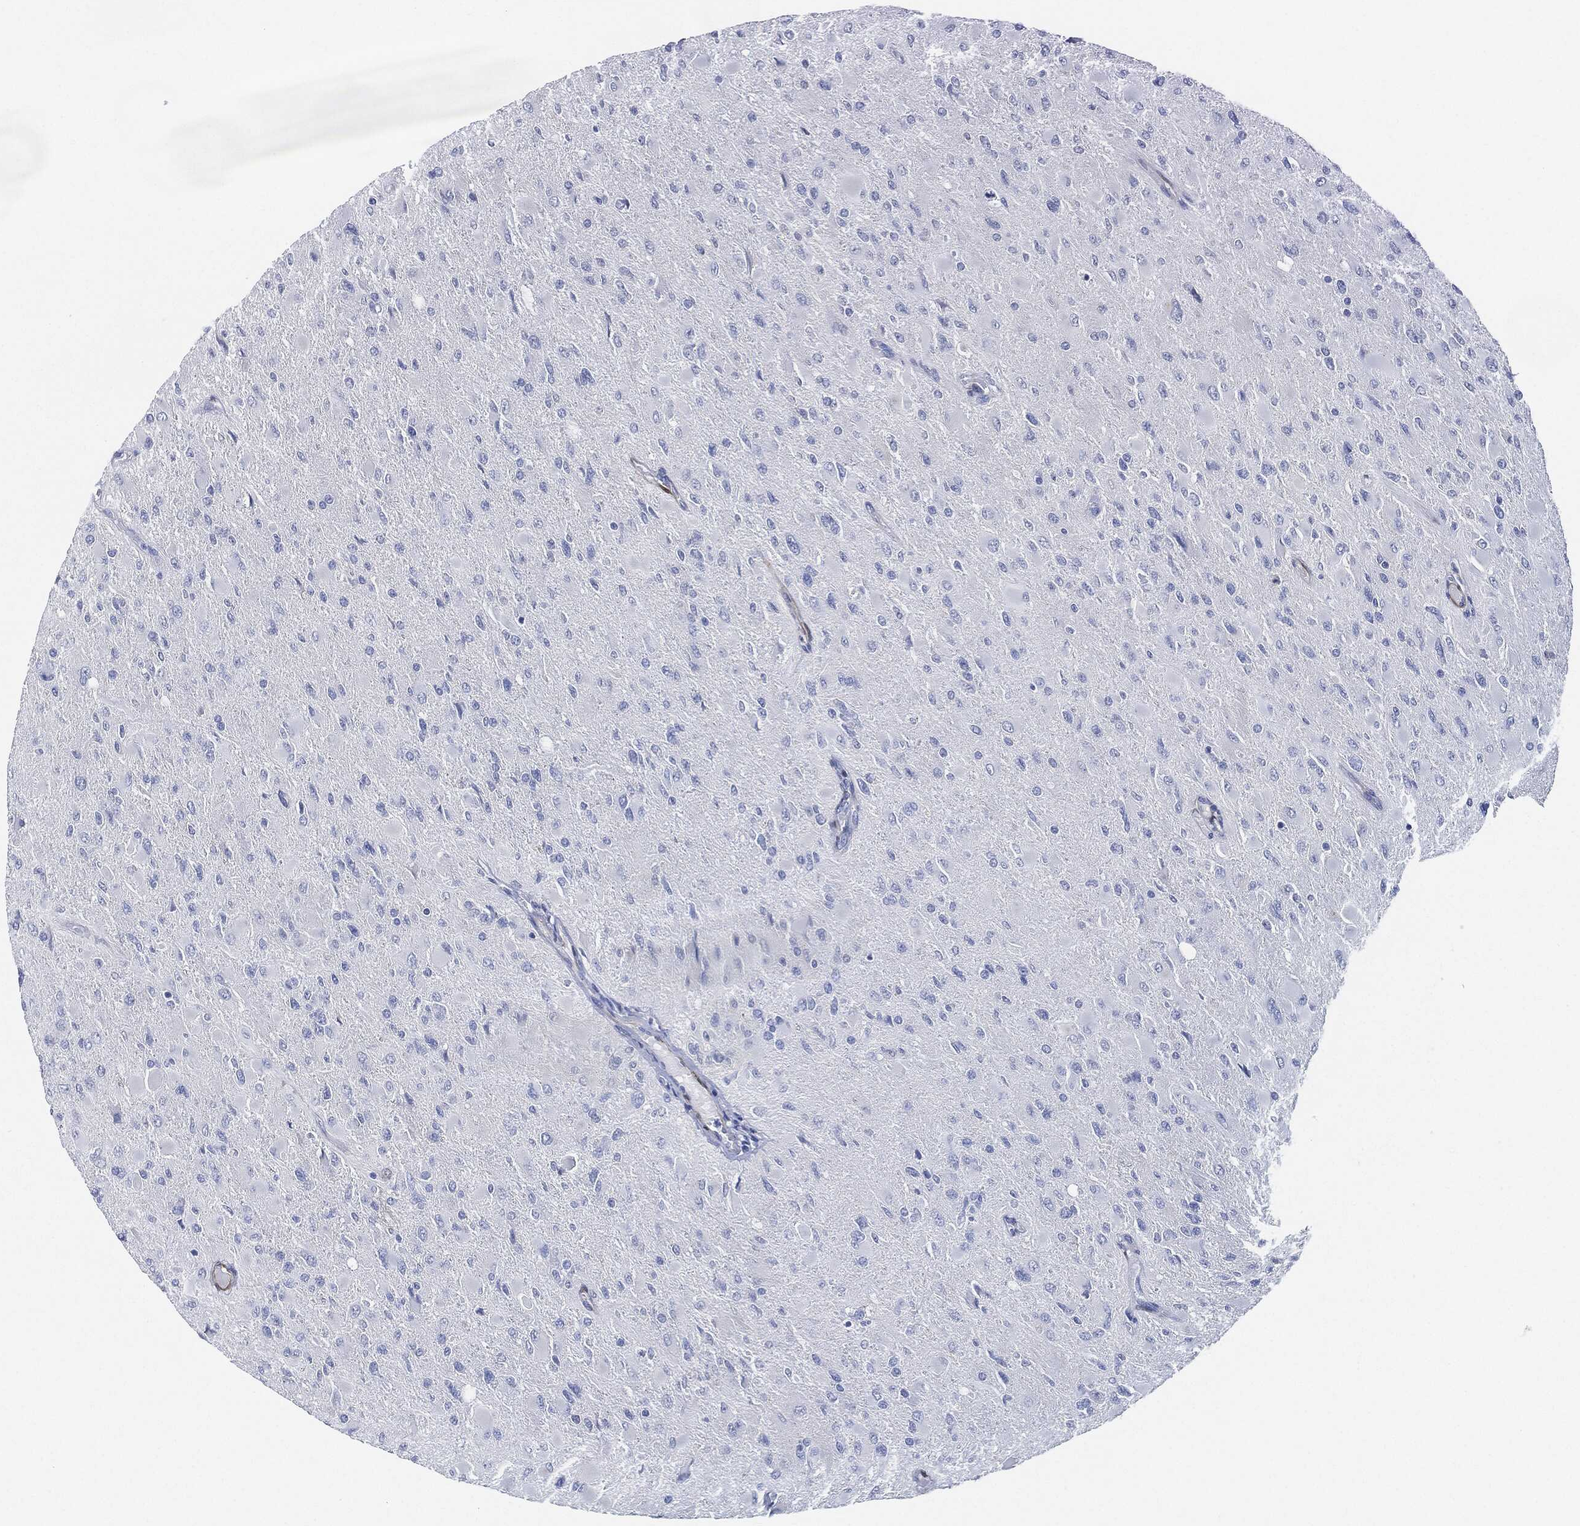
{"staining": {"intensity": "negative", "quantity": "none", "location": "none"}, "tissue": "glioma", "cell_type": "Tumor cells", "image_type": "cancer", "snomed": [{"axis": "morphology", "description": "Glioma, malignant, High grade"}, {"axis": "topography", "description": "Cerebral cortex"}], "caption": "Immunohistochemistry (IHC) of glioma demonstrates no staining in tumor cells. The staining was performed using DAB (3,3'-diaminobenzidine) to visualize the protein expression in brown, while the nuclei were stained in blue with hematoxylin (Magnification: 20x).", "gene": "TAGLN", "patient": {"sex": "female", "age": 36}}